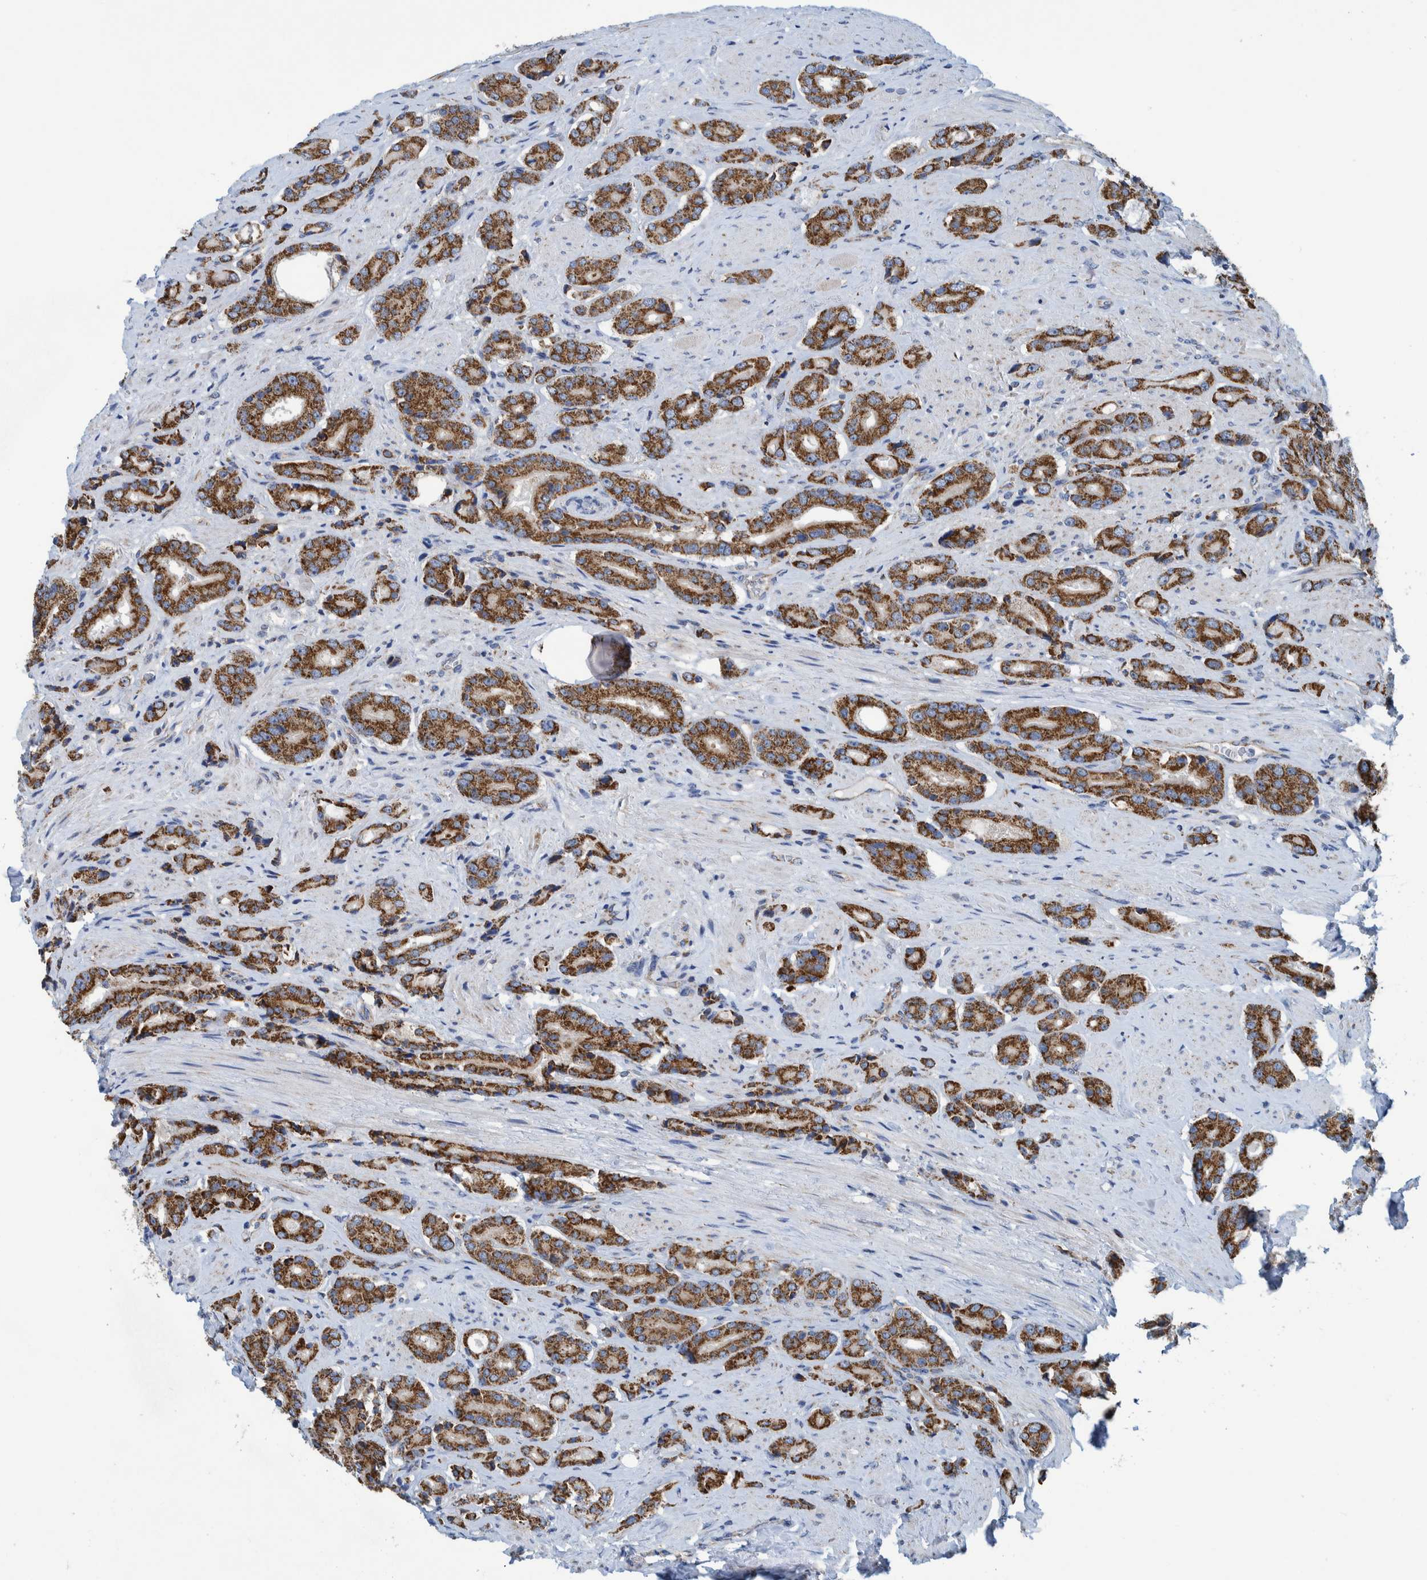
{"staining": {"intensity": "strong", "quantity": ">75%", "location": "cytoplasmic/membranous"}, "tissue": "prostate cancer", "cell_type": "Tumor cells", "image_type": "cancer", "snomed": [{"axis": "morphology", "description": "Adenocarcinoma, High grade"}, {"axis": "topography", "description": "Prostate"}], "caption": "This histopathology image reveals immunohistochemistry staining of human prostate cancer (adenocarcinoma (high-grade)), with high strong cytoplasmic/membranous staining in about >75% of tumor cells.", "gene": "MRPS7", "patient": {"sex": "male", "age": 71}}